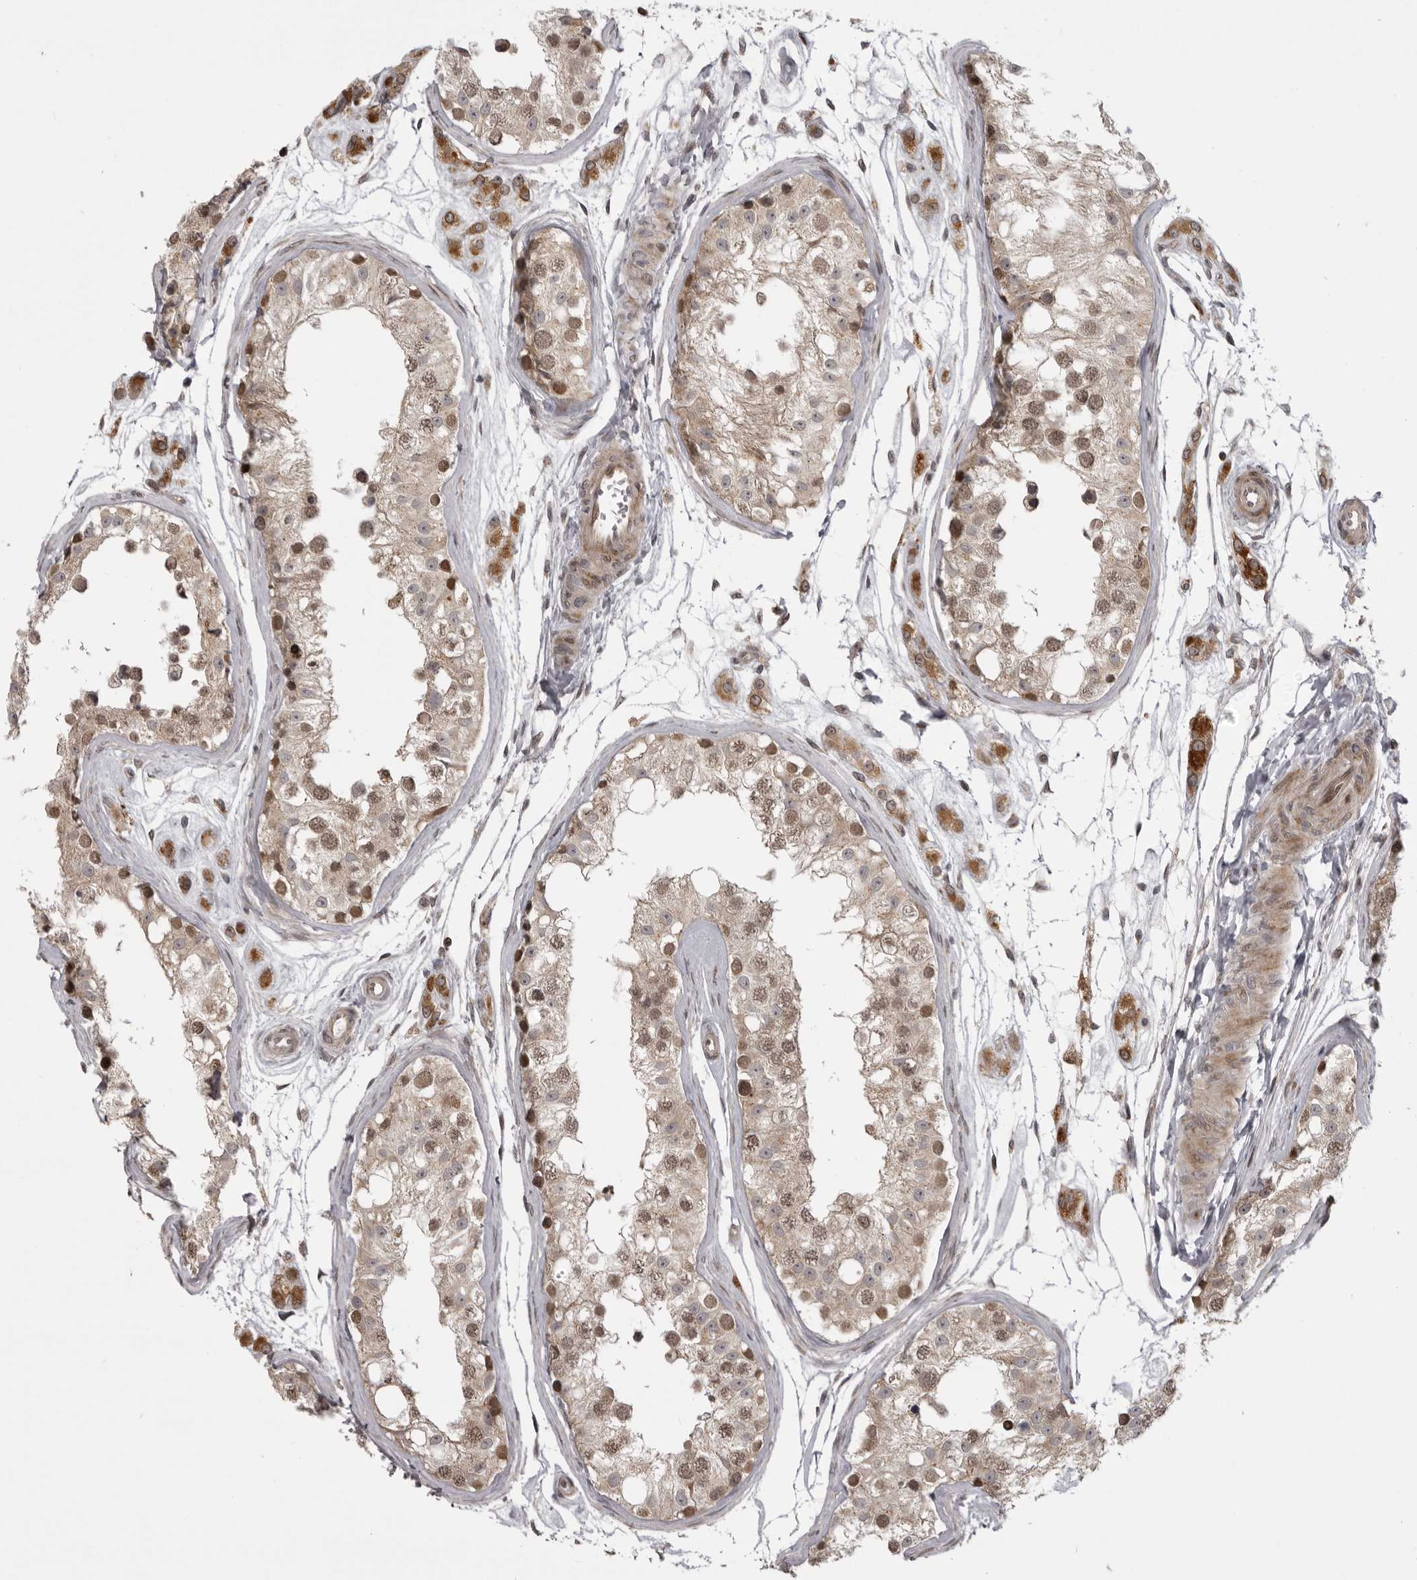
{"staining": {"intensity": "moderate", "quantity": ">75%", "location": "cytoplasmic/membranous,nuclear"}, "tissue": "testis", "cell_type": "Cells in seminiferous ducts", "image_type": "normal", "snomed": [{"axis": "morphology", "description": "Normal tissue, NOS"}, {"axis": "morphology", "description": "Adenocarcinoma, metastatic, NOS"}, {"axis": "topography", "description": "Testis"}], "caption": "About >75% of cells in seminiferous ducts in benign human testis reveal moderate cytoplasmic/membranous,nuclear protein staining as visualized by brown immunohistochemical staining.", "gene": "C1orf109", "patient": {"sex": "male", "age": 26}}